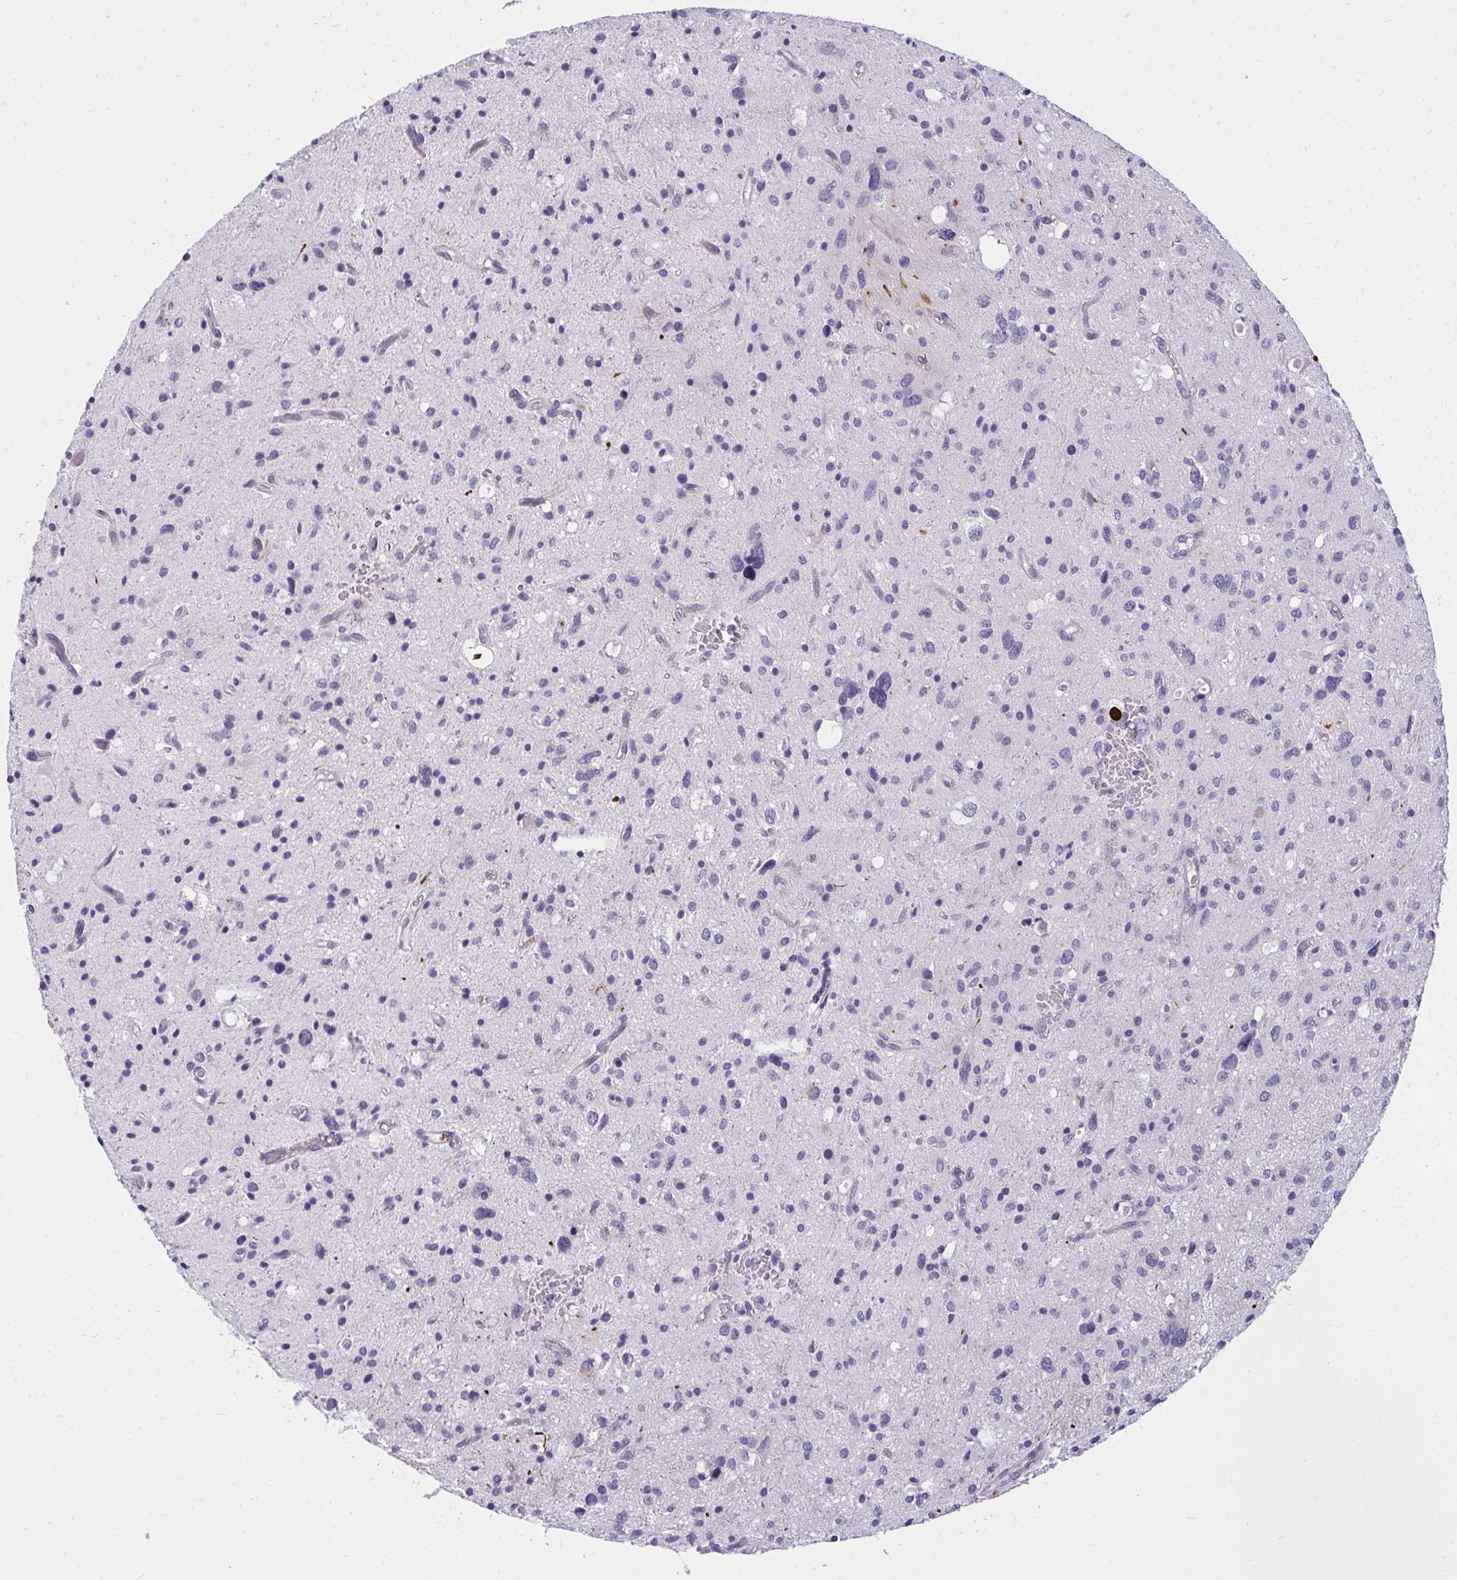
{"staining": {"intensity": "negative", "quantity": "none", "location": "none"}, "tissue": "glioma", "cell_type": "Tumor cells", "image_type": "cancer", "snomed": [{"axis": "morphology", "description": "Glioma, malignant, Low grade"}, {"axis": "topography", "description": "Brain"}], "caption": "Glioma stained for a protein using immunohistochemistry demonstrates no expression tumor cells.", "gene": "TSBP1", "patient": {"sex": "female", "age": 58}}